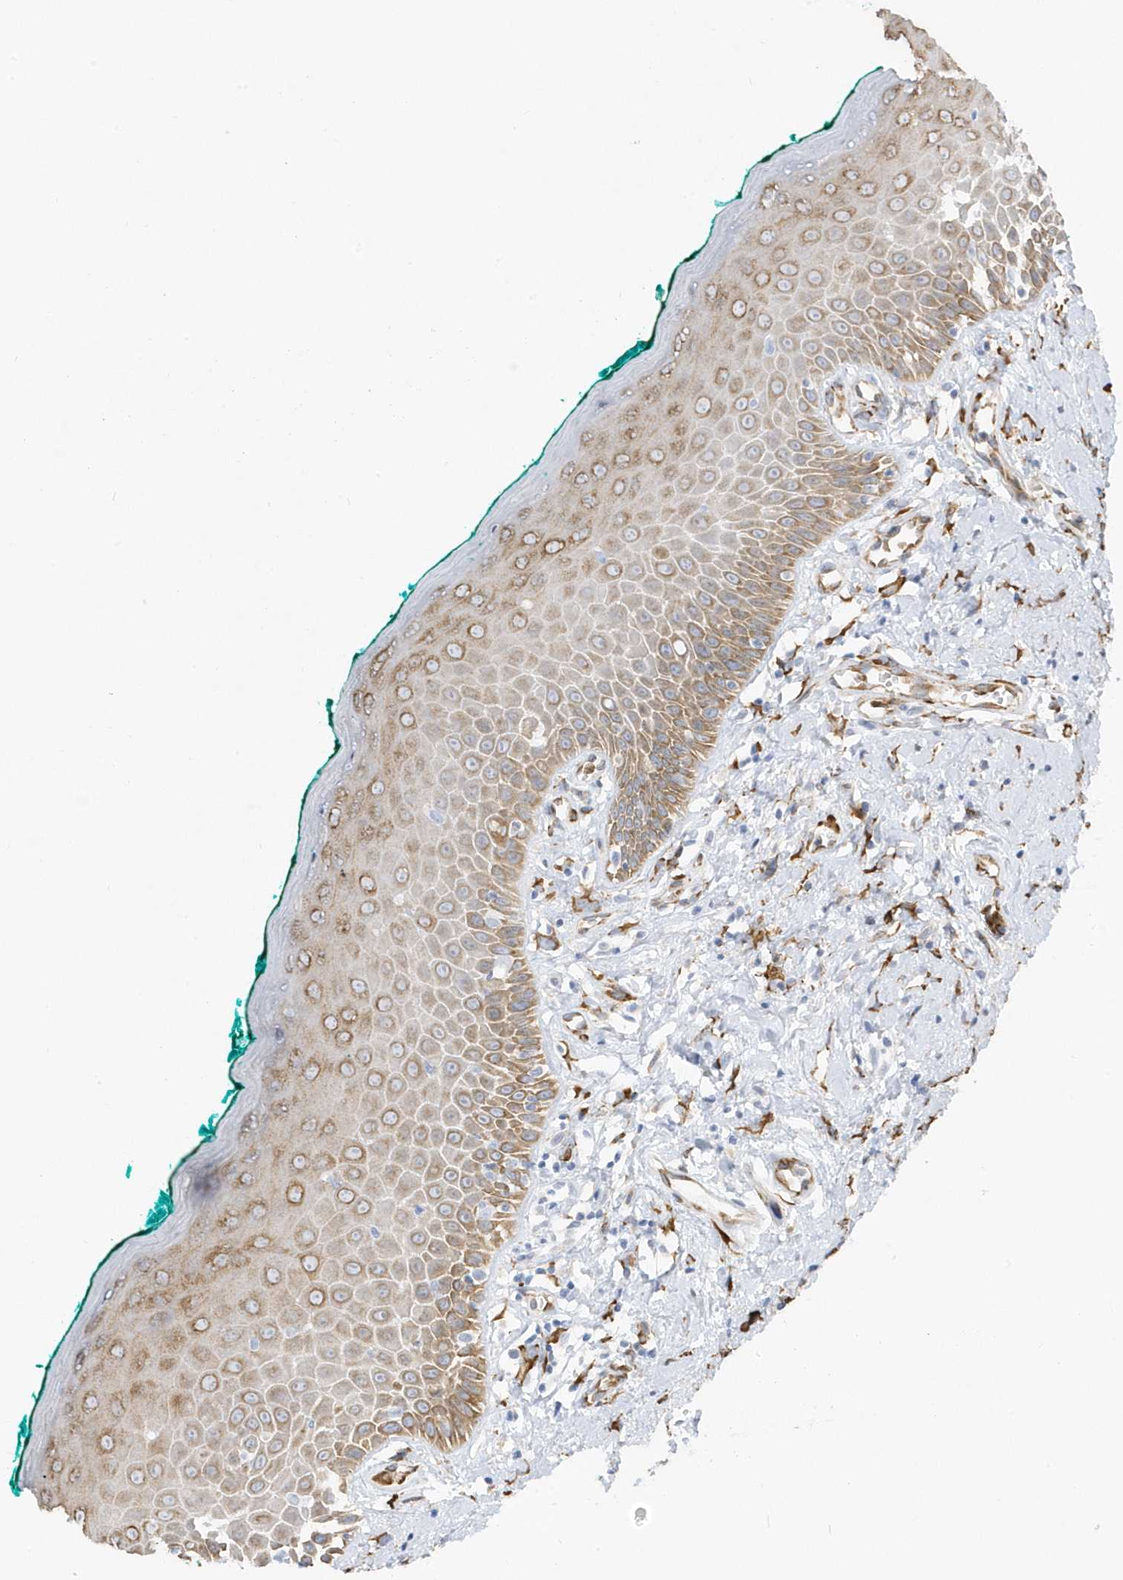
{"staining": {"intensity": "moderate", "quantity": ">75%", "location": "cytoplasmic/membranous"}, "tissue": "oral mucosa", "cell_type": "Squamous epithelial cells", "image_type": "normal", "snomed": [{"axis": "morphology", "description": "Normal tissue, NOS"}, {"axis": "topography", "description": "Oral tissue"}], "caption": "Brown immunohistochemical staining in benign human oral mucosa shows moderate cytoplasmic/membranous staining in approximately >75% of squamous epithelial cells. (brown staining indicates protein expression, while blue staining denotes nuclei).", "gene": "DCAF1", "patient": {"sex": "female", "age": 70}}